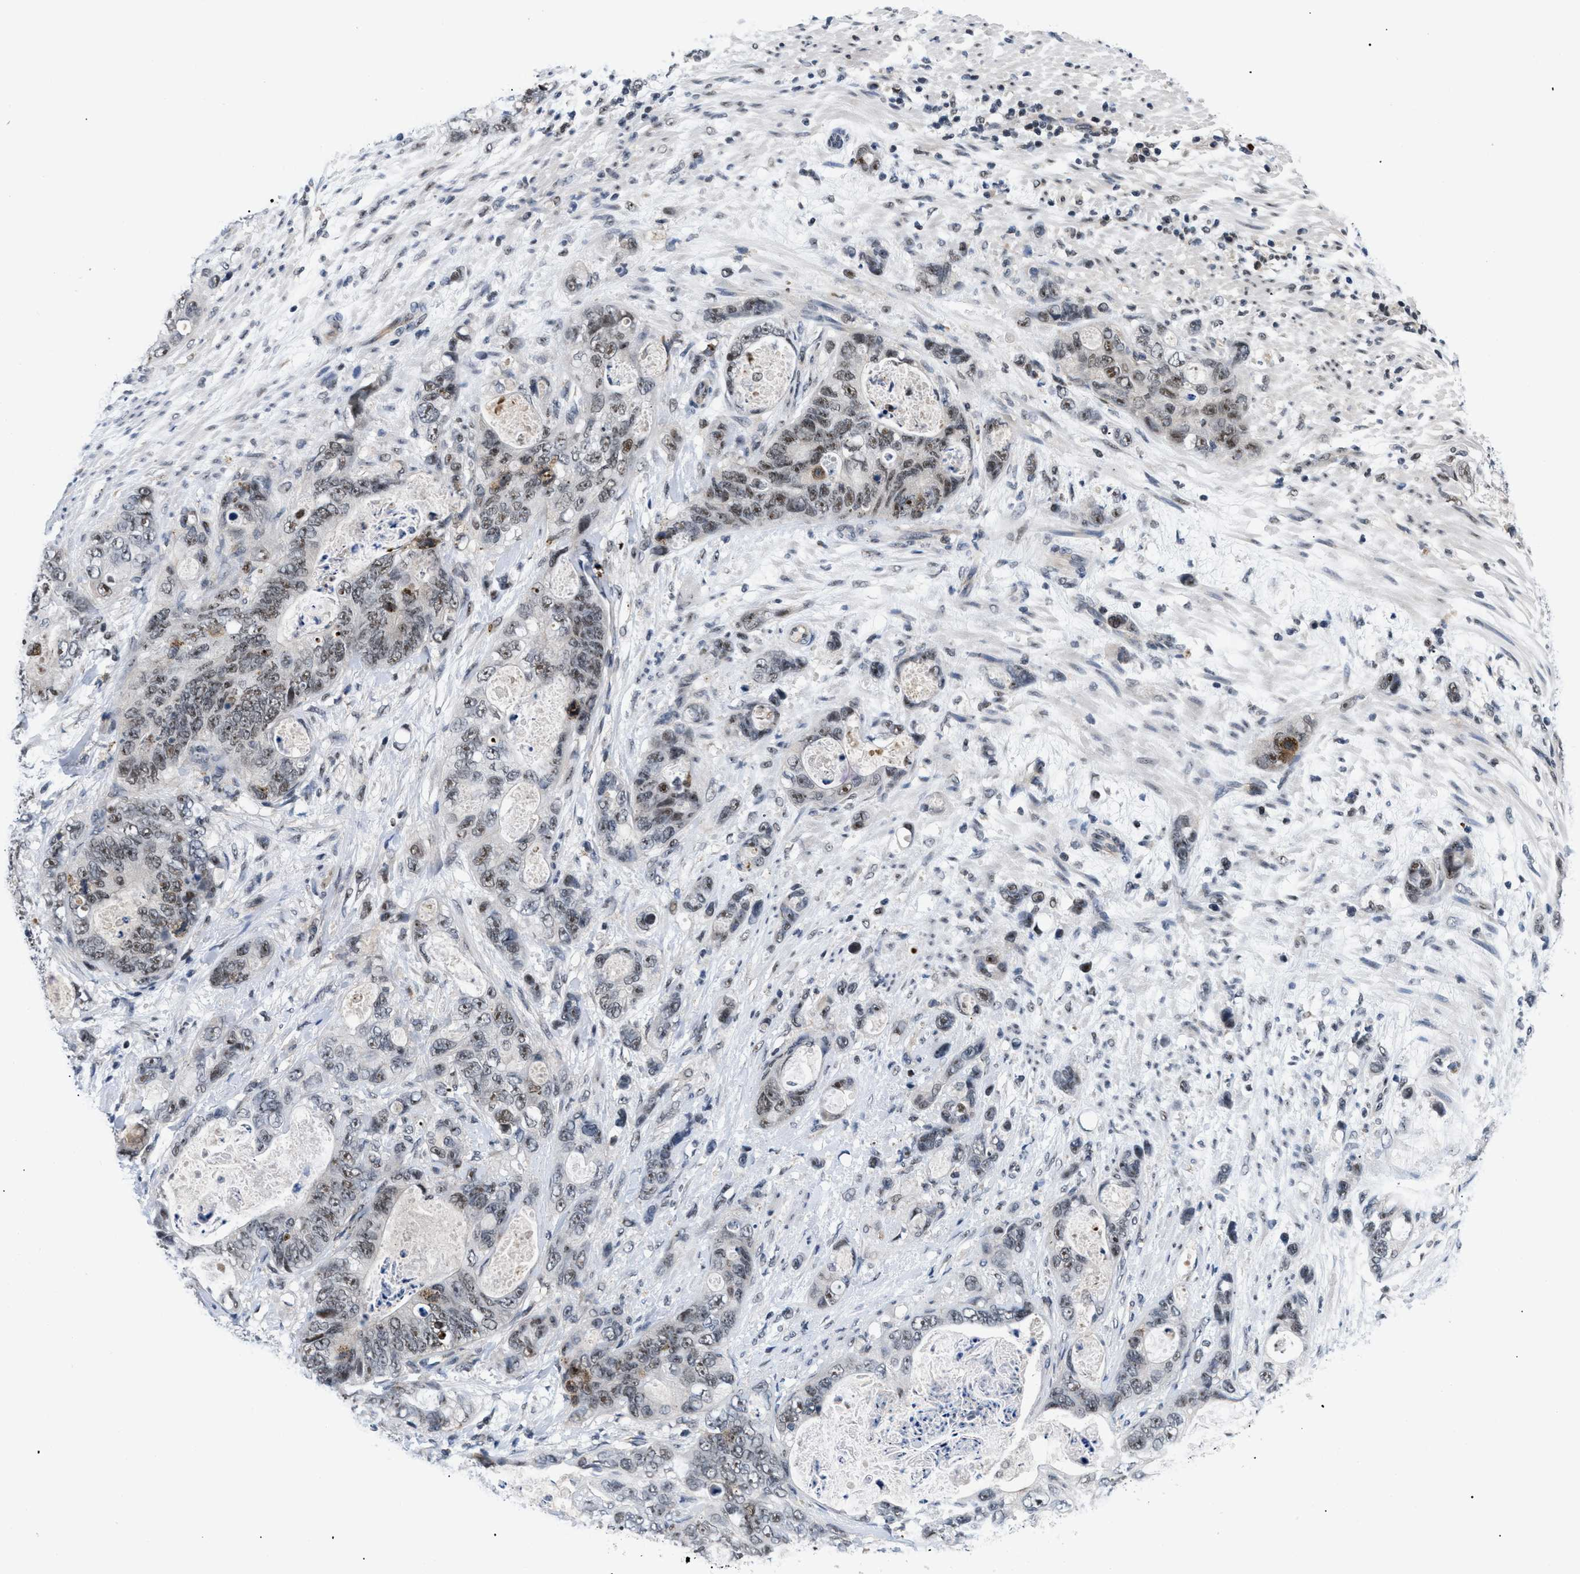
{"staining": {"intensity": "moderate", "quantity": "25%-75%", "location": "nuclear"}, "tissue": "stomach cancer", "cell_type": "Tumor cells", "image_type": "cancer", "snomed": [{"axis": "morphology", "description": "Normal tissue, NOS"}, {"axis": "morphology", "description": "Adenocarcinoma, NOS"}, {"axis": "topography", "description": "Stomach"}], "caption": "Immunohistochemistry (IHC) photomicrograph of neoplastic tissue: stomach cancer stained using immunohistochemistry (IHC) demonstrates medium levels of moderate protein expression localized specifically in the nuclear of tumor cells, appearing as a nuclear brown color.", "gene": "PITHD1", "patient": {"sex": "female", "age": 89}}